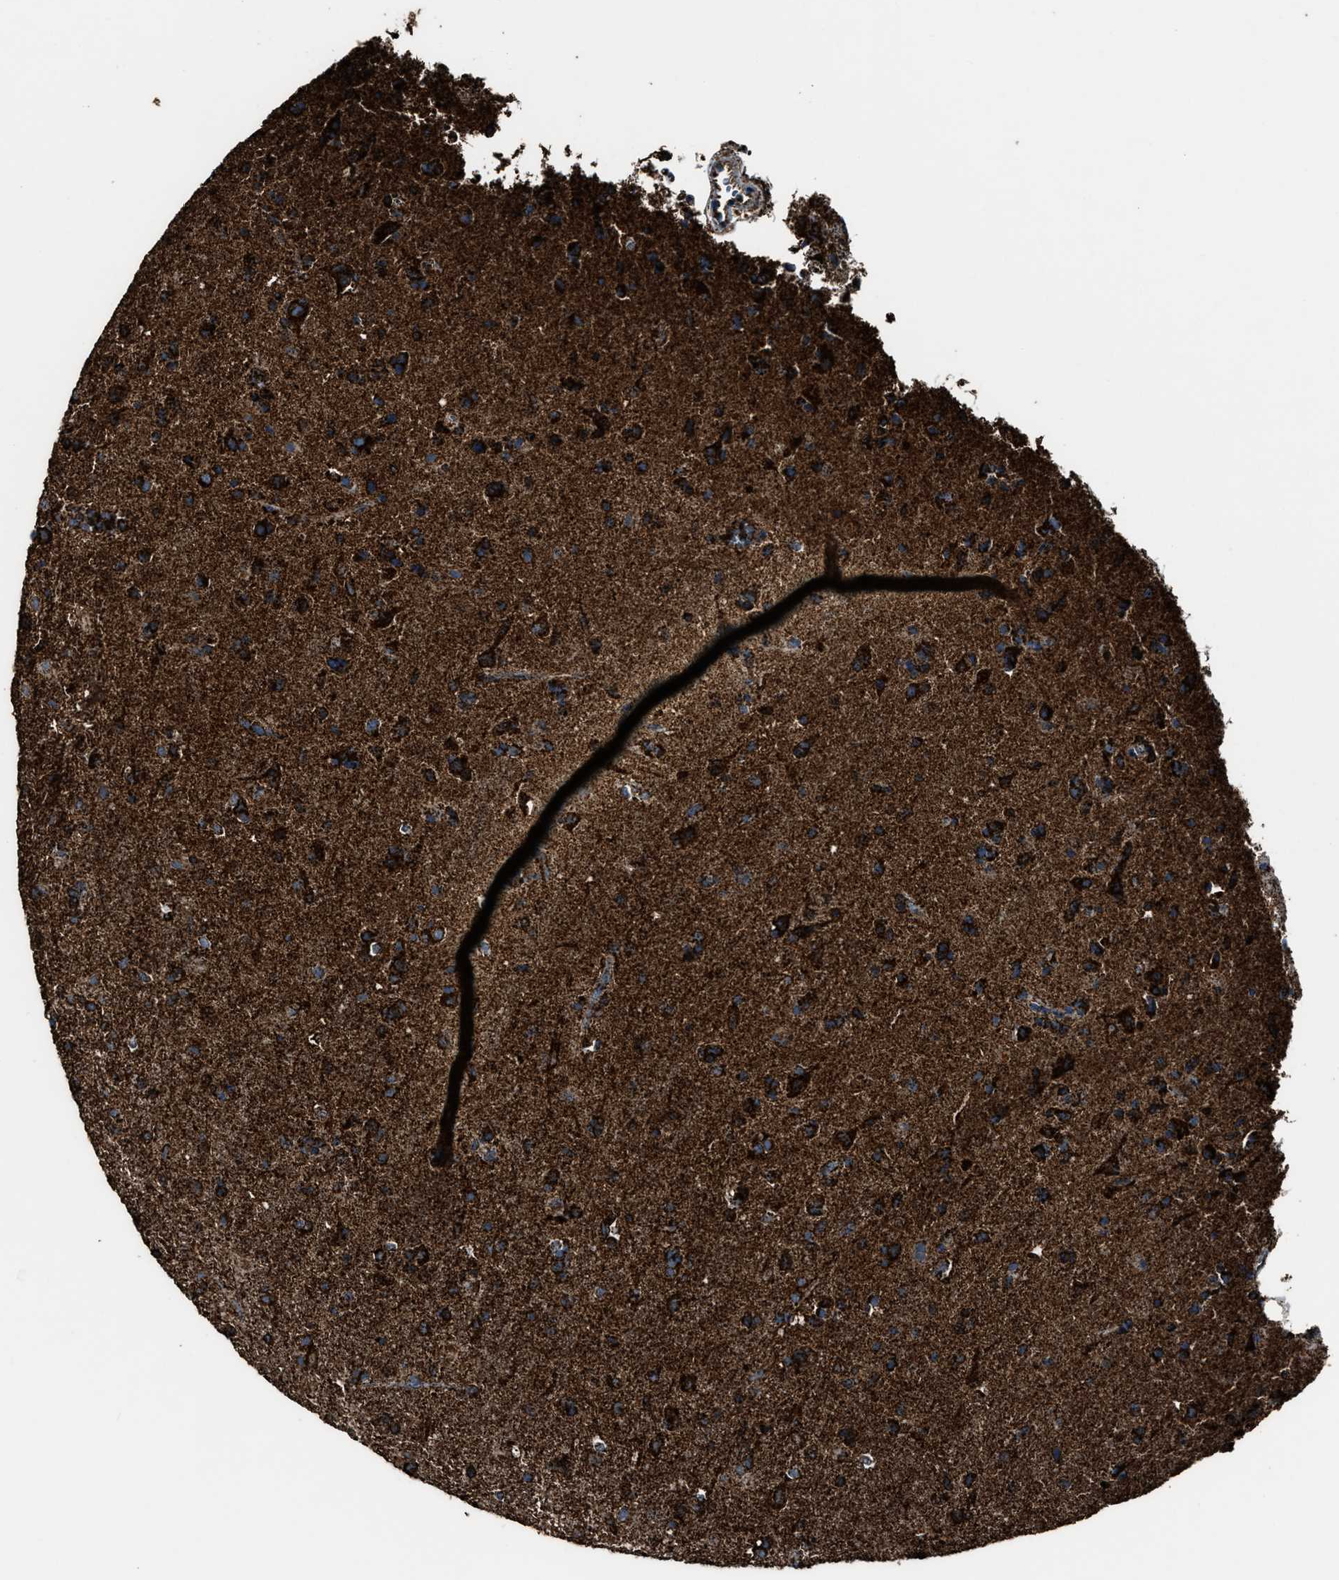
{"staining": {"intensity": "strong", "quantity": ">75%", "location": "cytoplasmic/membranous"}, "tissue": "glioma", "cell_type": "Tumor cells", "image_type": "cancer", "snomed": [{"axis": "morphology", "description": "Glioma, malignant, Low grade"}, {"axis": "topography", "description": "Brain"}], "caption": "Glioma was stained to show a protein in brown. There is high levels of strong cytoplasmic/membranous positivity in approximately >75% of tumor cells. (DAB (3,3'-diaminobenzidine) IHC with brightfield microscopy, high magnification).", "gene": "MDH2", "patient": {"sex": "male", "age": 65}}